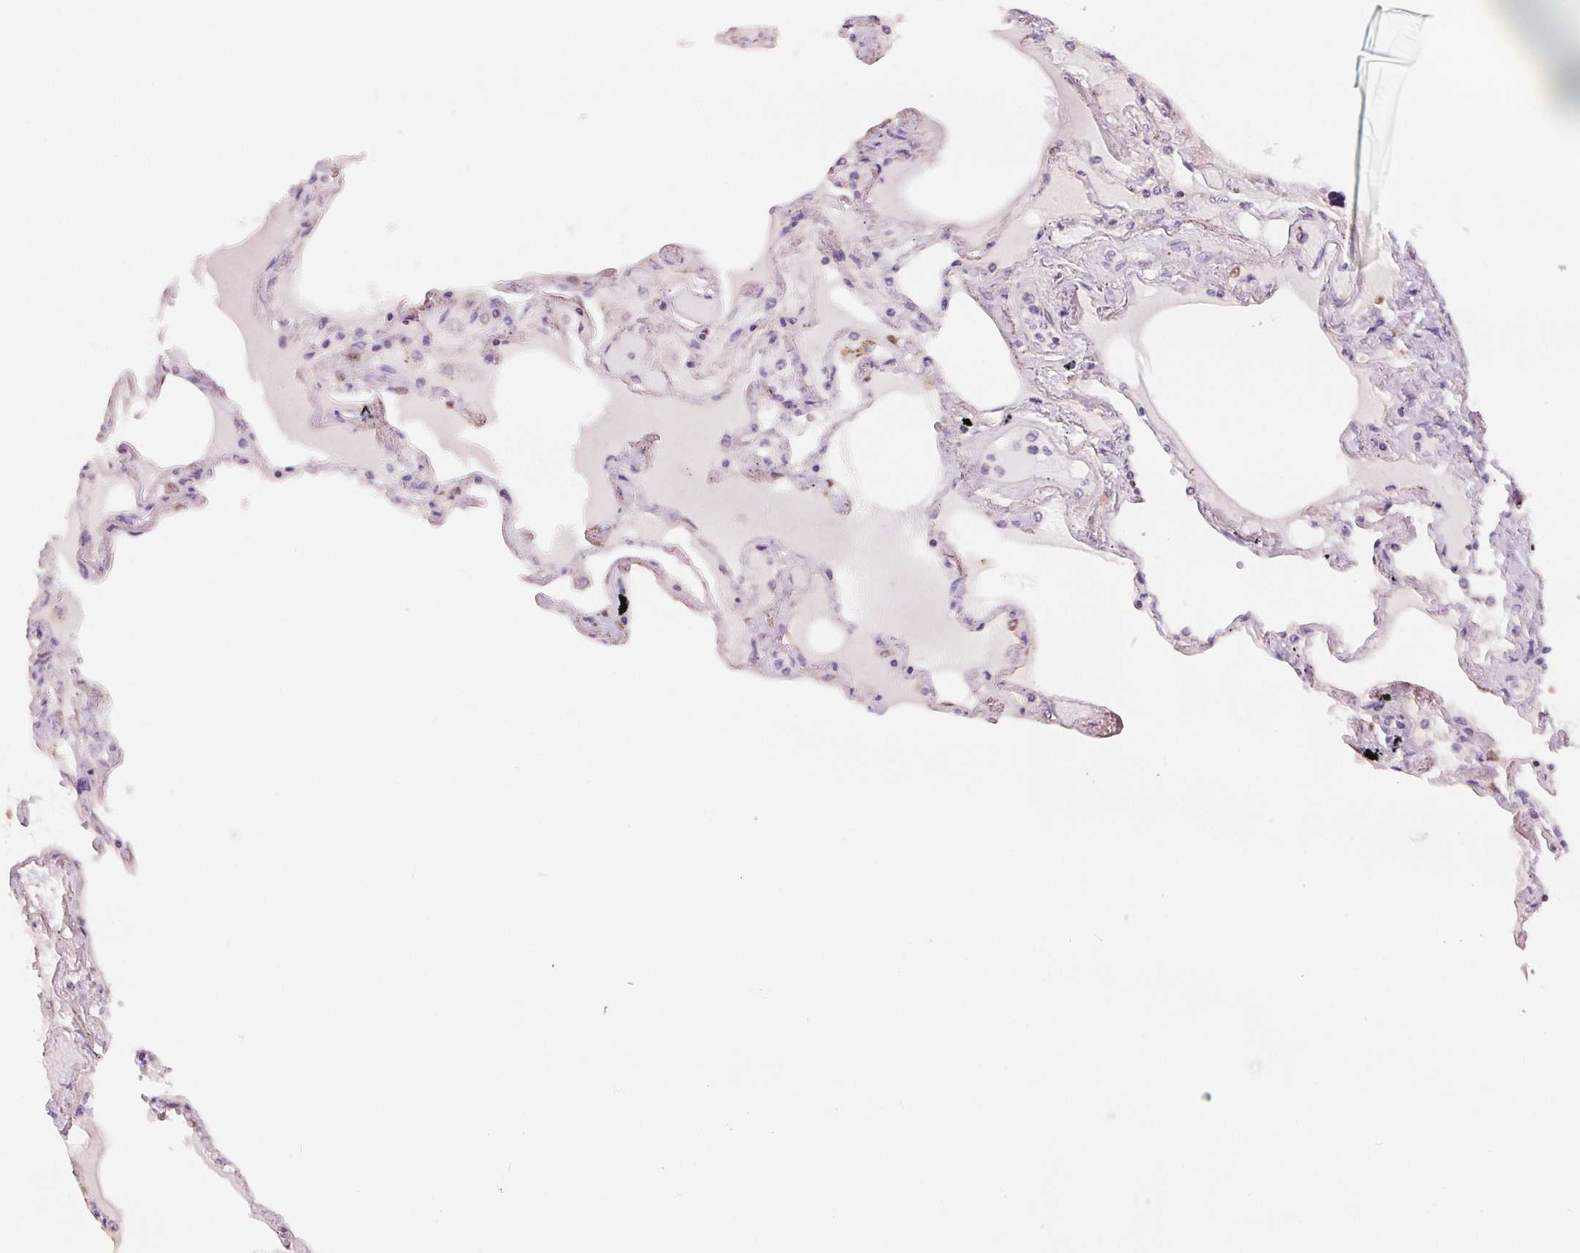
{"staining": {"intensity": "negative", "quantity": "none", "location": "none"}, "tissue": "lung", "cell_type": "Alveolar cells", "image_type": "normal", "snomed": [{"axis": "morphology", "description": "Normal tissue, NOS"}, {"axis": "morphology", "description": "Adenocarcinoma, NOS"}, {"axis": "topography", "description": "Cartilage tissue"}, {"axis": "topography", "description": "Lung"}], "caption": "Human lung stained for a protein using immunohistochemistry (IHC) demonstrates no positivity in alveolar cells.", "gene": "VTCN1", "patient": {"sex": "female", "age": 67}}